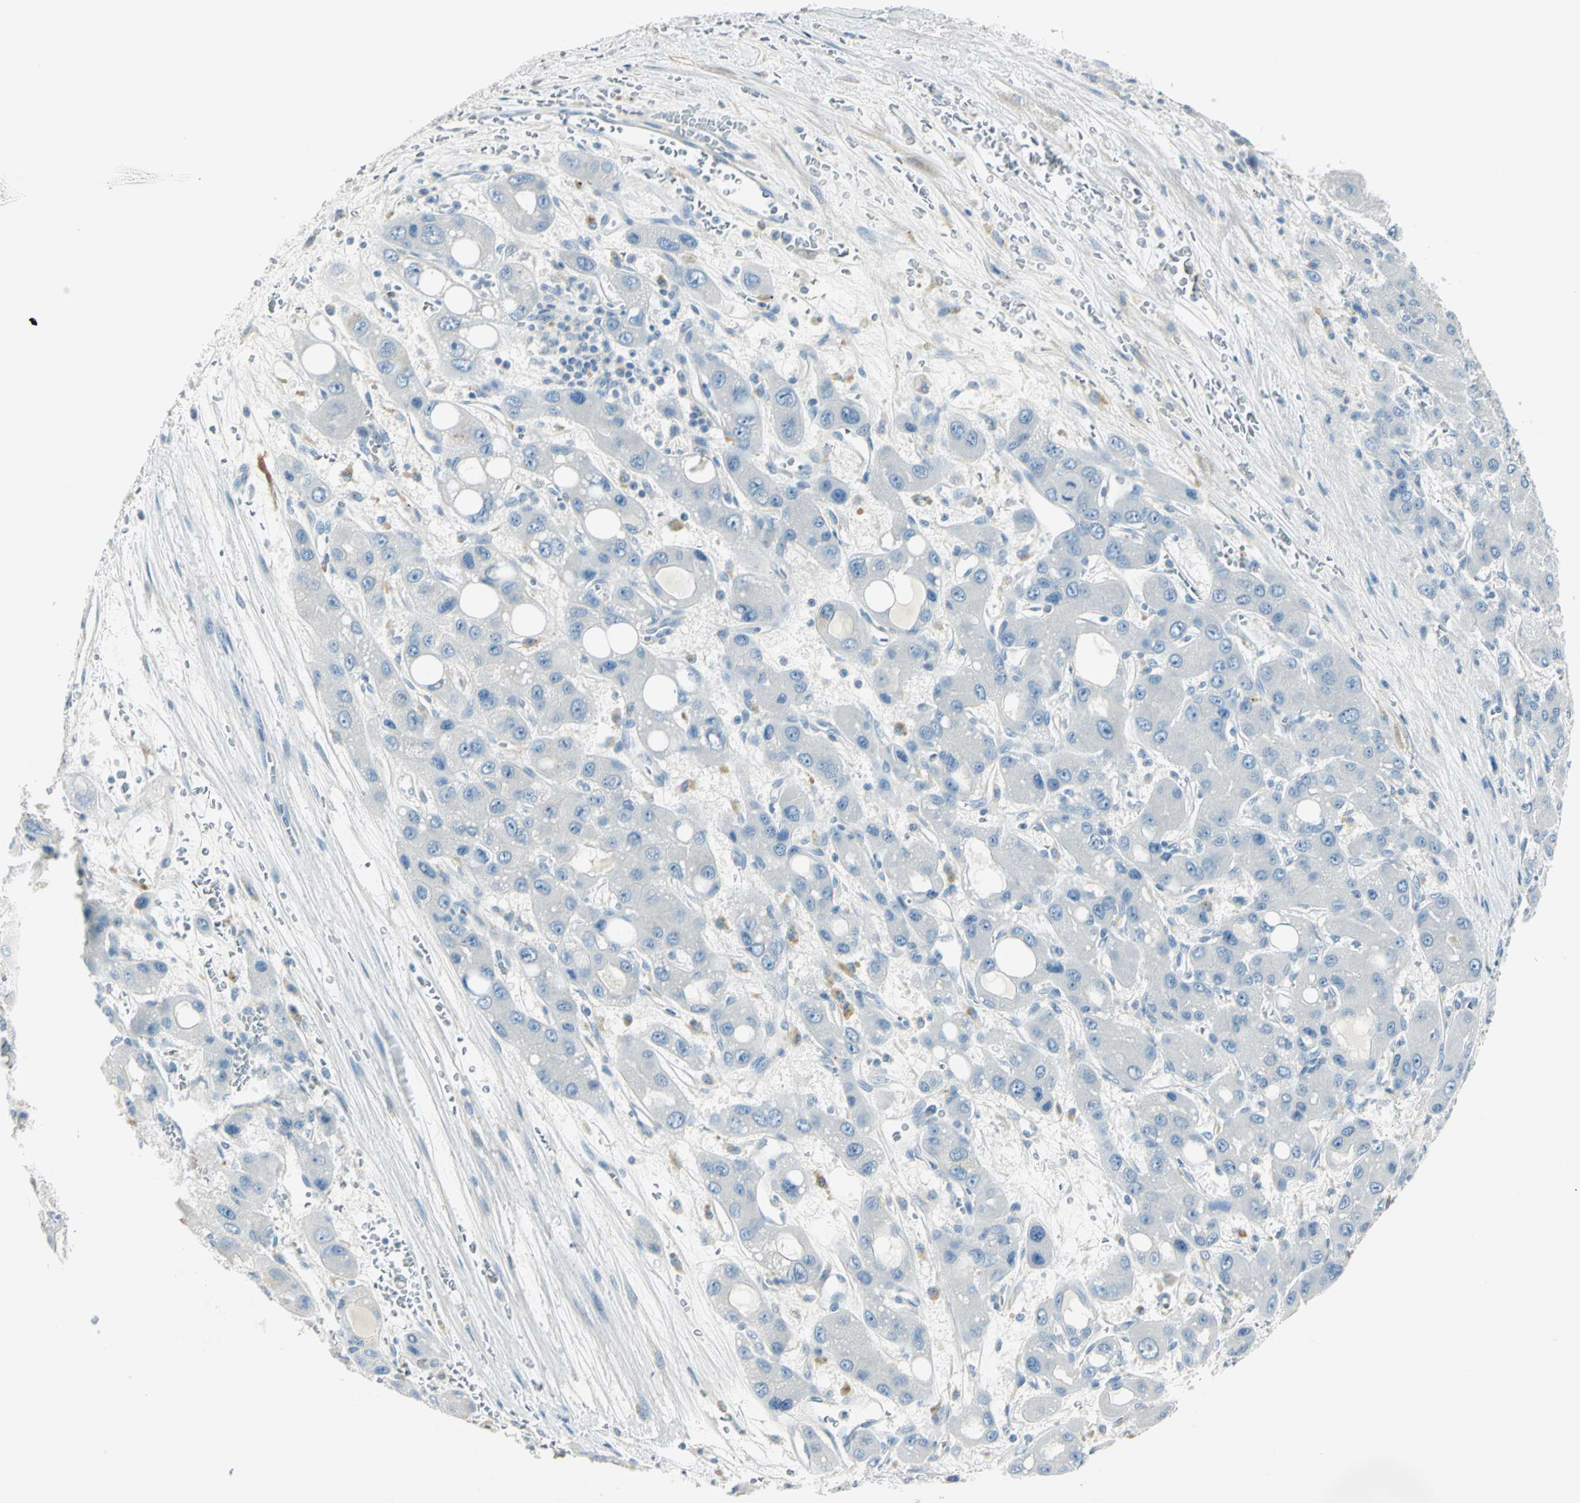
{"staining": {"intensity": "negative", "quantity": "none", "location": "none"}, "tissue": "liver cancer", "cell_type": "Tumor cells", "image_type": "cancer", "snomed": [{"axis": "morphology", "description": "Carcinoma, Hepatocellular, NOS"}, {"axis": "topography", "description": "Liver"}], "caption": "DAB immunohistochemical staining of liver cancer displays no significant positivity in tumor cells.", "gene": "UCHL1", "patient": {"sex": "male", "age": 55}}